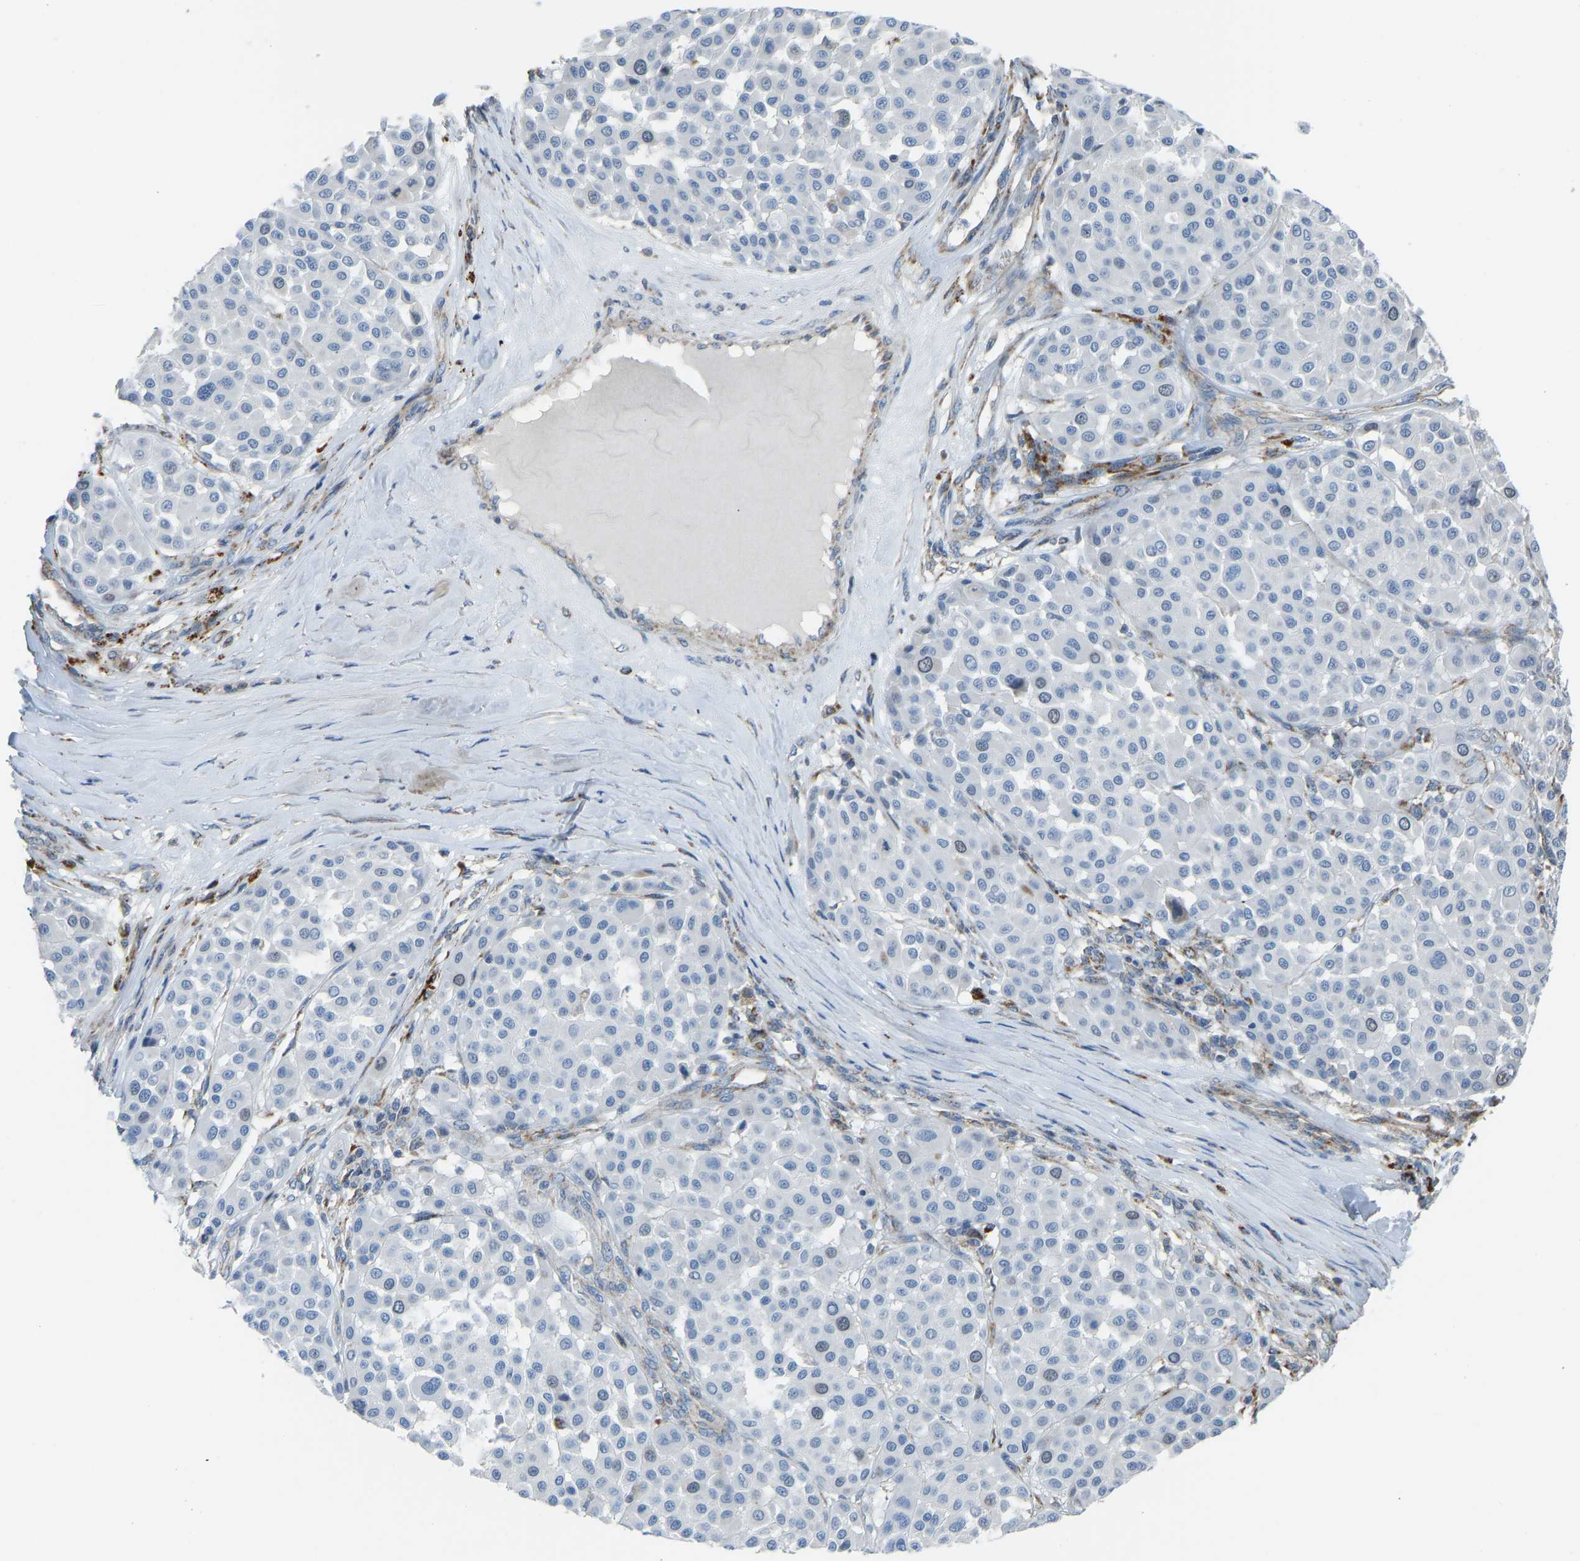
{"staining": {"intensity": "negative", "quantity": "none", "location": "none"}, "tissue": "melanoma", "cell_type": "Tumor cells", "image_type": "cancer", "snomed": [{"axis": "morphology", "description": "Malignant melanoma, Metastatic site"}, {"axis": "topography", "description": "Soft tissue"}], "caption": "Protein analysis of melanoma shows no significant expression in tumor cells.", "gene": "SMIM20", "patient": {"sex": "male", "age": 41}}